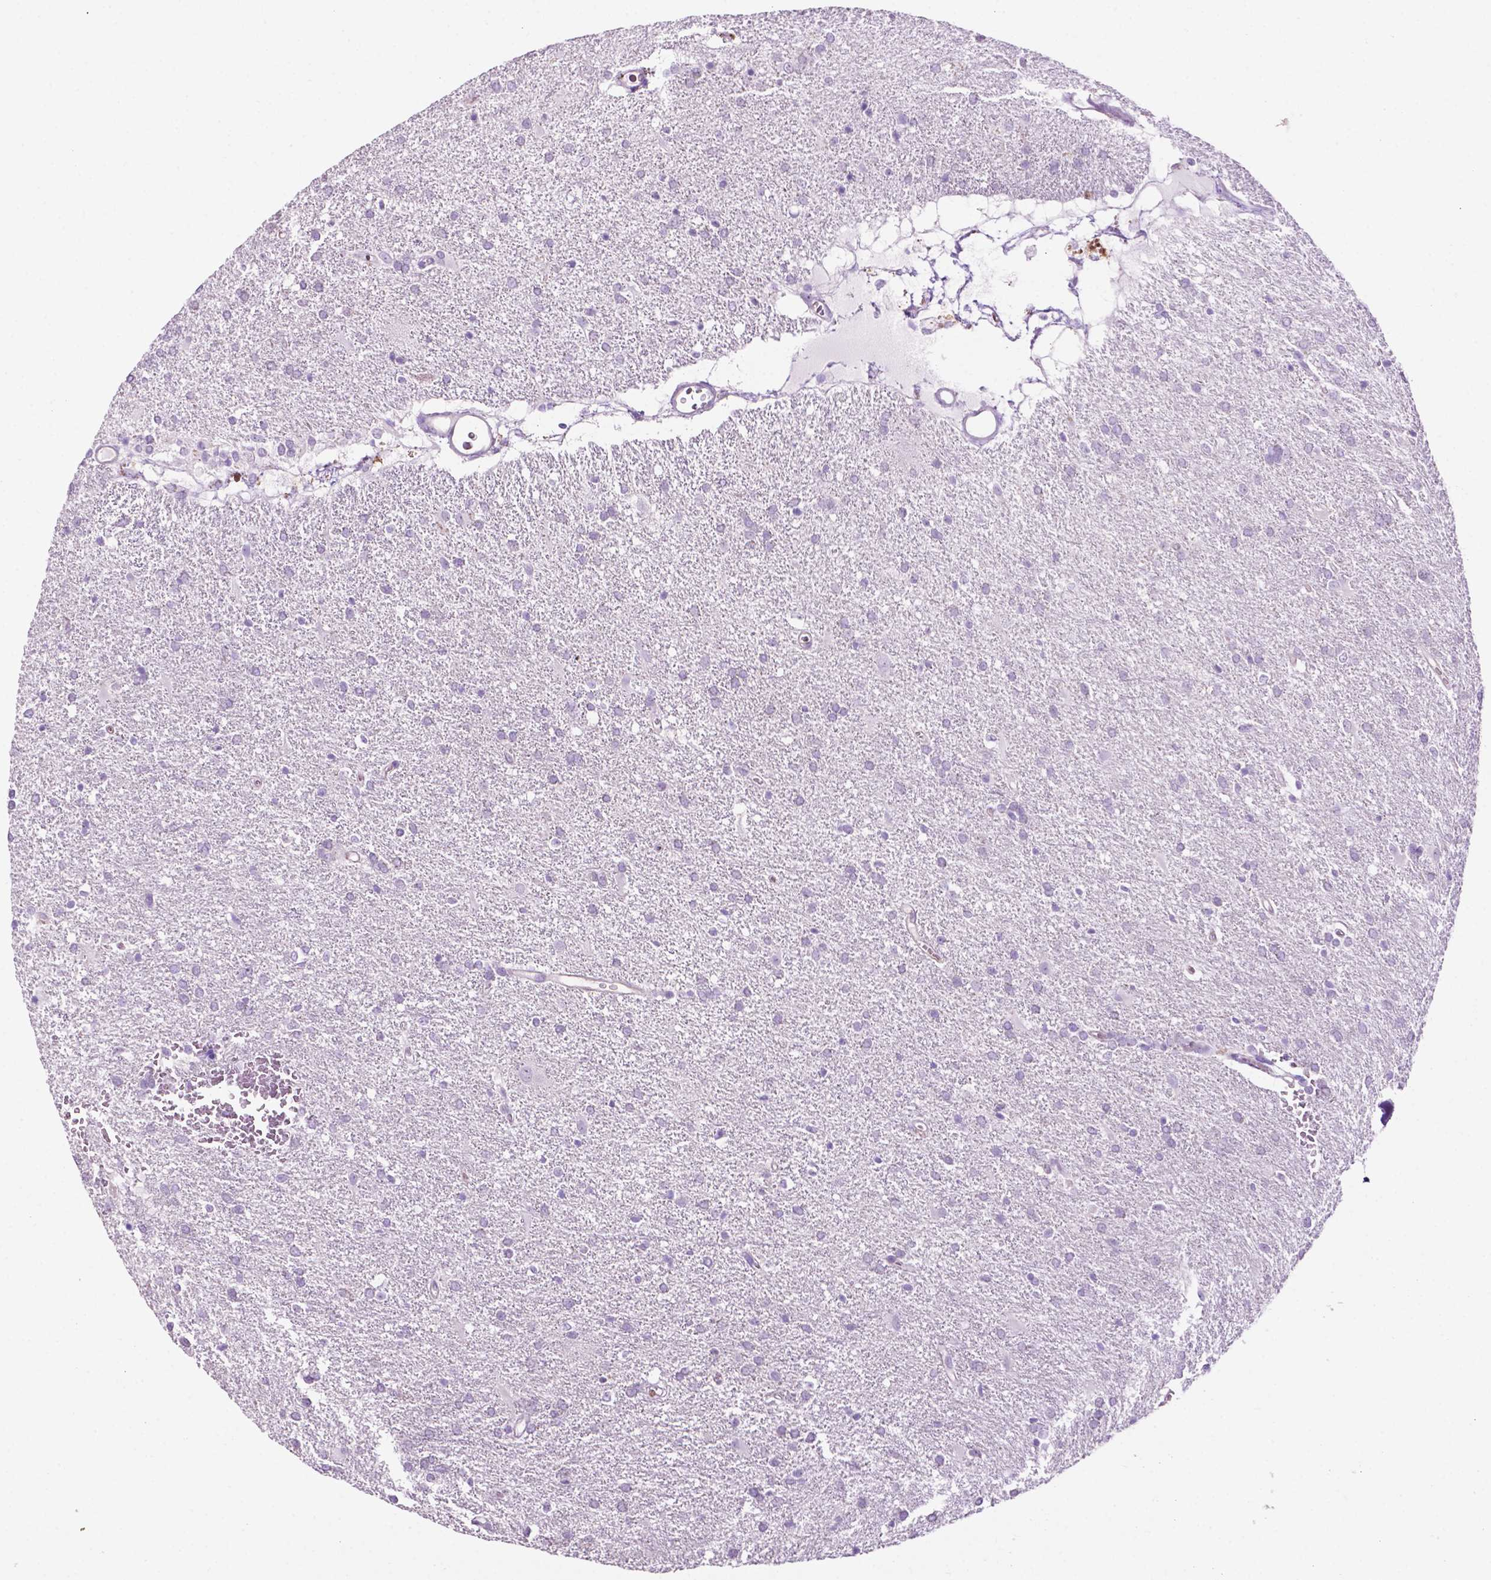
{"staining": {"intensity": "negative", "quantity": "none", "location": "none"}, "tissue": "glioma", "cell_type": "Tumor cells", "image_type": "cancer", "snomed": [{"axis": "morphology", "description": "Glioma, malignant, Low grade"}, {"axis": "topography", "description": "Brain"}], "caption": "Immunohistochemistry micrograph of neoplastic tissue: human glioma stained with DAB displays no significant protein expression in tumor cells.", "gene": "PHGR1", "patient": {"sex": "male", "age": 66}}